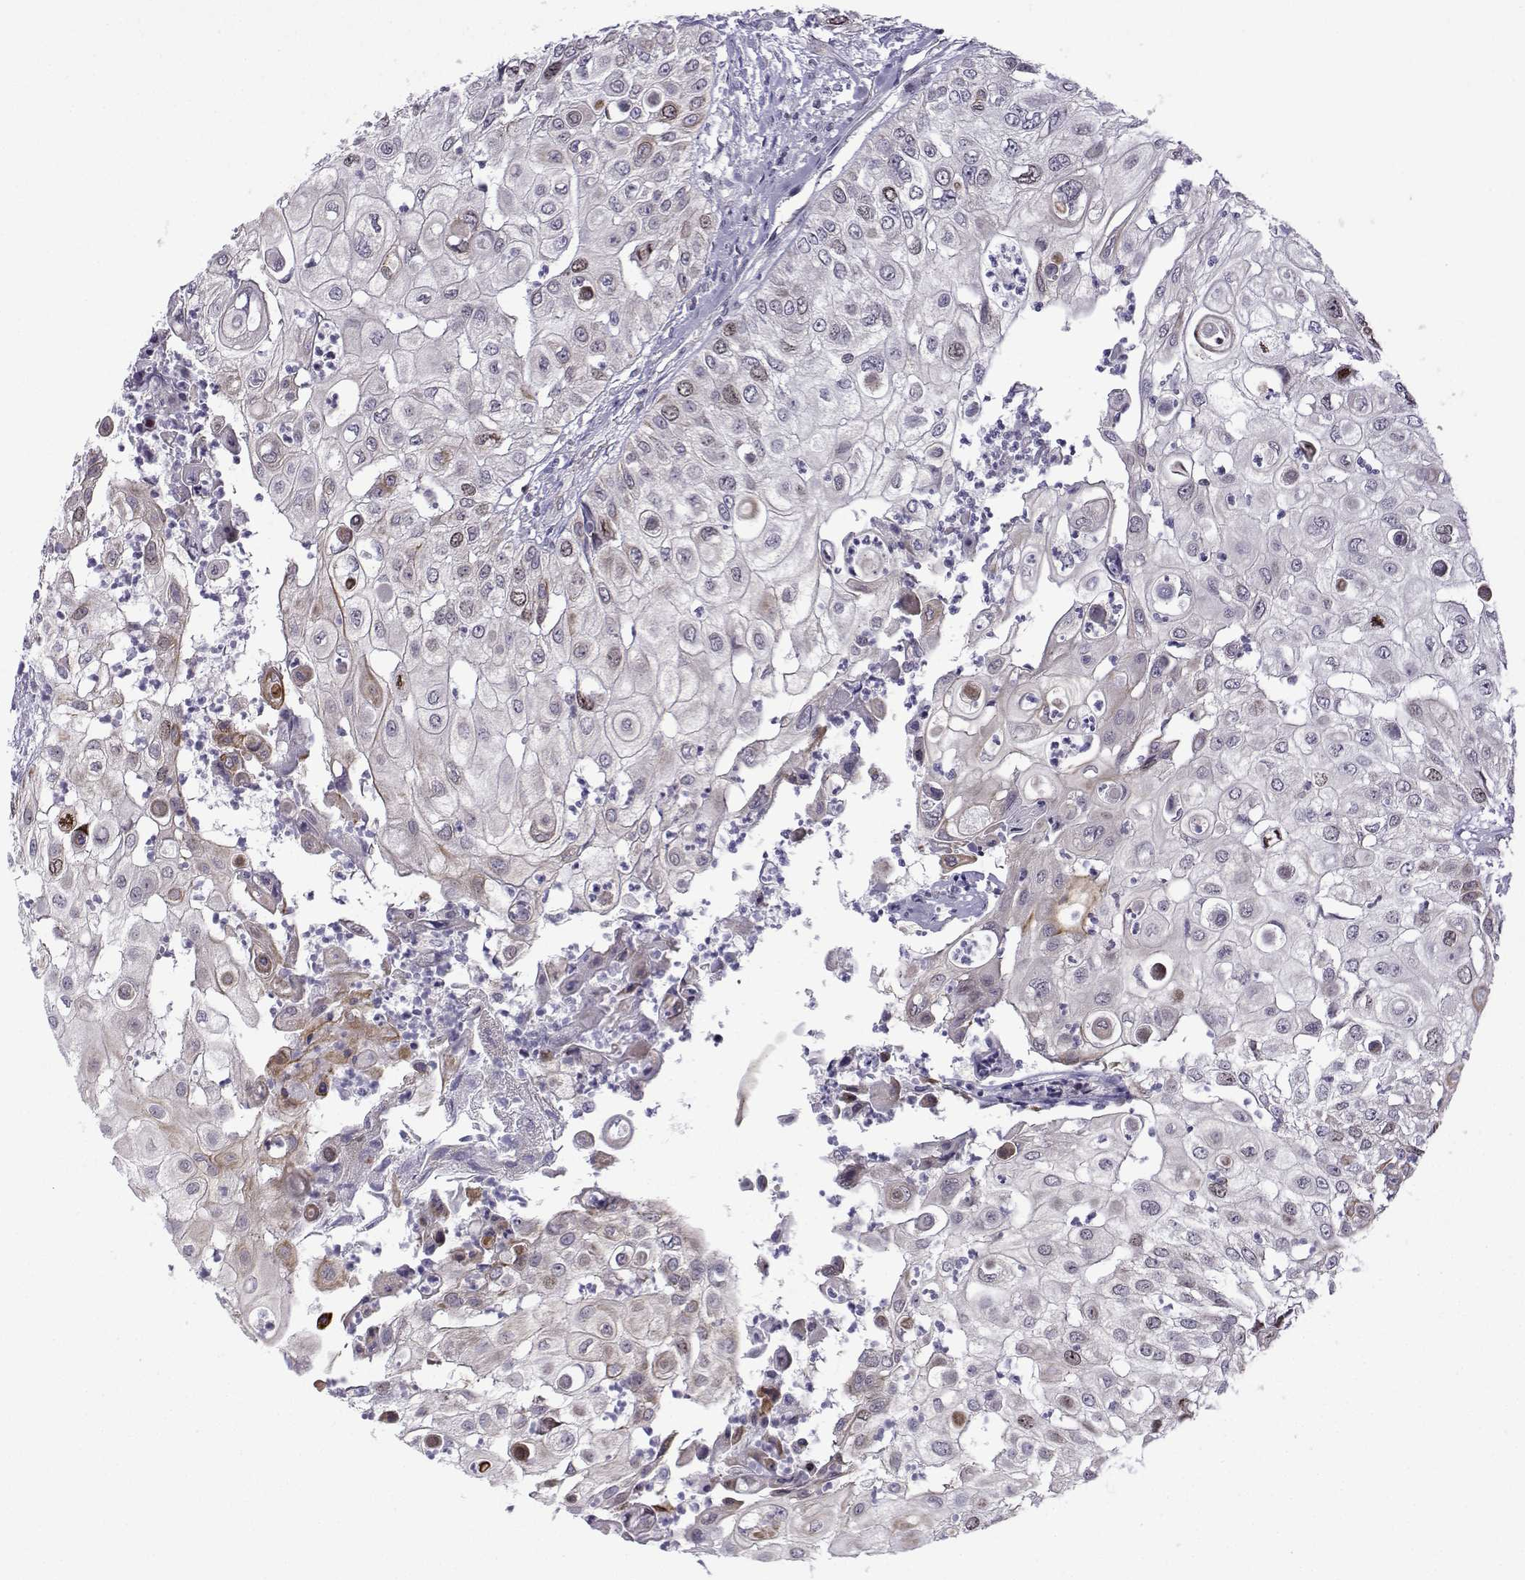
{"staining": {"intensity": "moderate", "quantity": "<25%", "location": "nuclear"}, "tissue": "urothelial cancer", "cell_type": "Tumor cells", "image_type": "cancer", "snomed": [{"axis": "morphology", "description": "Urothelial carcinoma, High grade"}, {"axis": "topography", "description": "Urinary bladder"}], "caption": "Human urothelial carcinoma (high-grade) stained with a protein marker exhibits moderate staining in tumor cells.", "gene": "INCENP", "patient": {"sex": "female", "age": 79}}